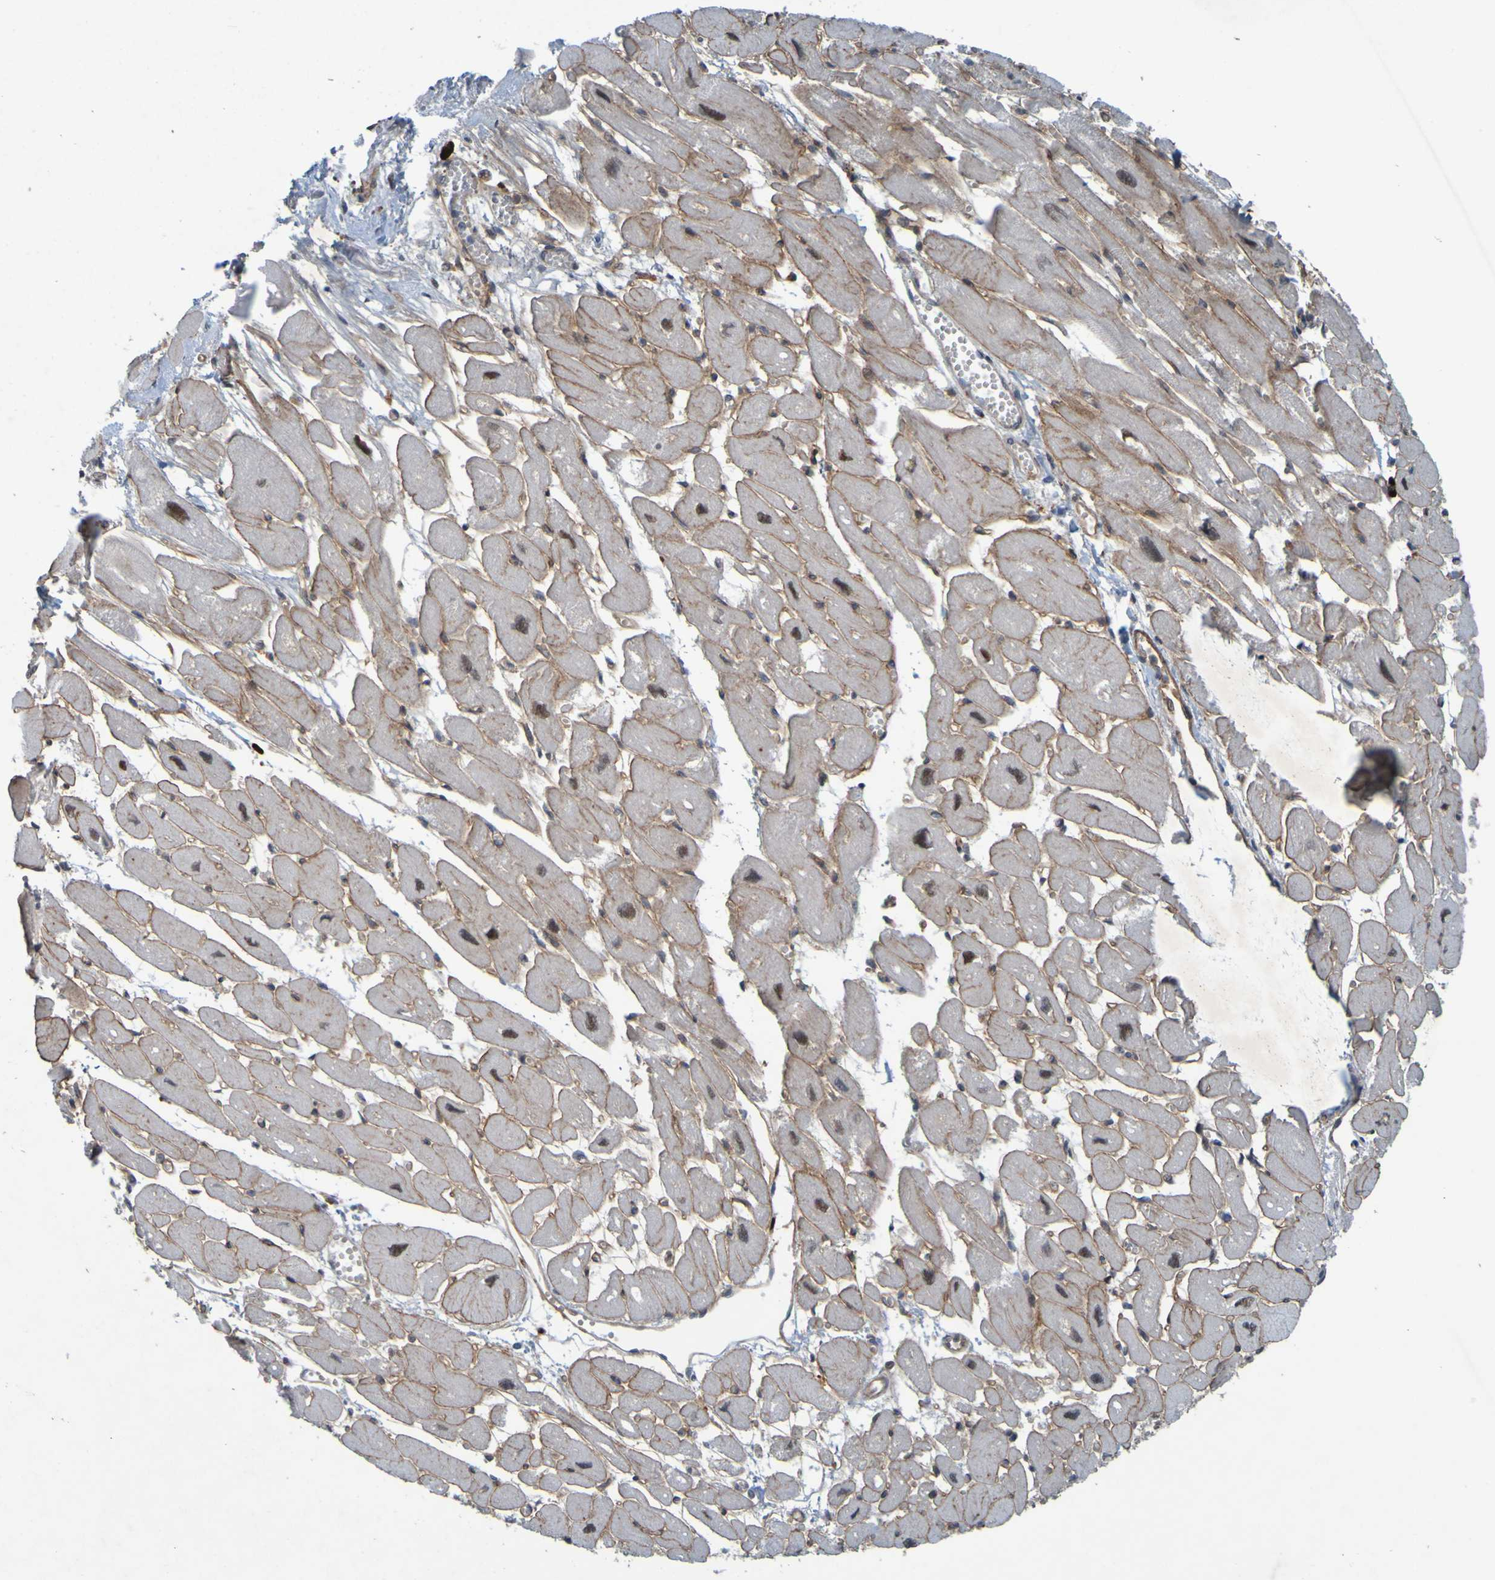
{"staining": {"intensity": "weak", "quantity": ">75%", "location": "cytoplasmic/membranous,nuclear"}, "tissue": "heart muscle", "cell_type": "Cardiomyocytes", "image_type": "normal", "snomed": [{"axis": "morphology", "description": "Normal tissue, NOS"}, {"axis": "topography", "description": "Heart"}], "caption": "A low amount of weak cytoplasmic/membranous,nuclear expression is seen in approximately >75% of cardiomyocytes in normal heart muscle.", "gene": "MCPH1", "patient": {"sex": "female", "age": 54}}